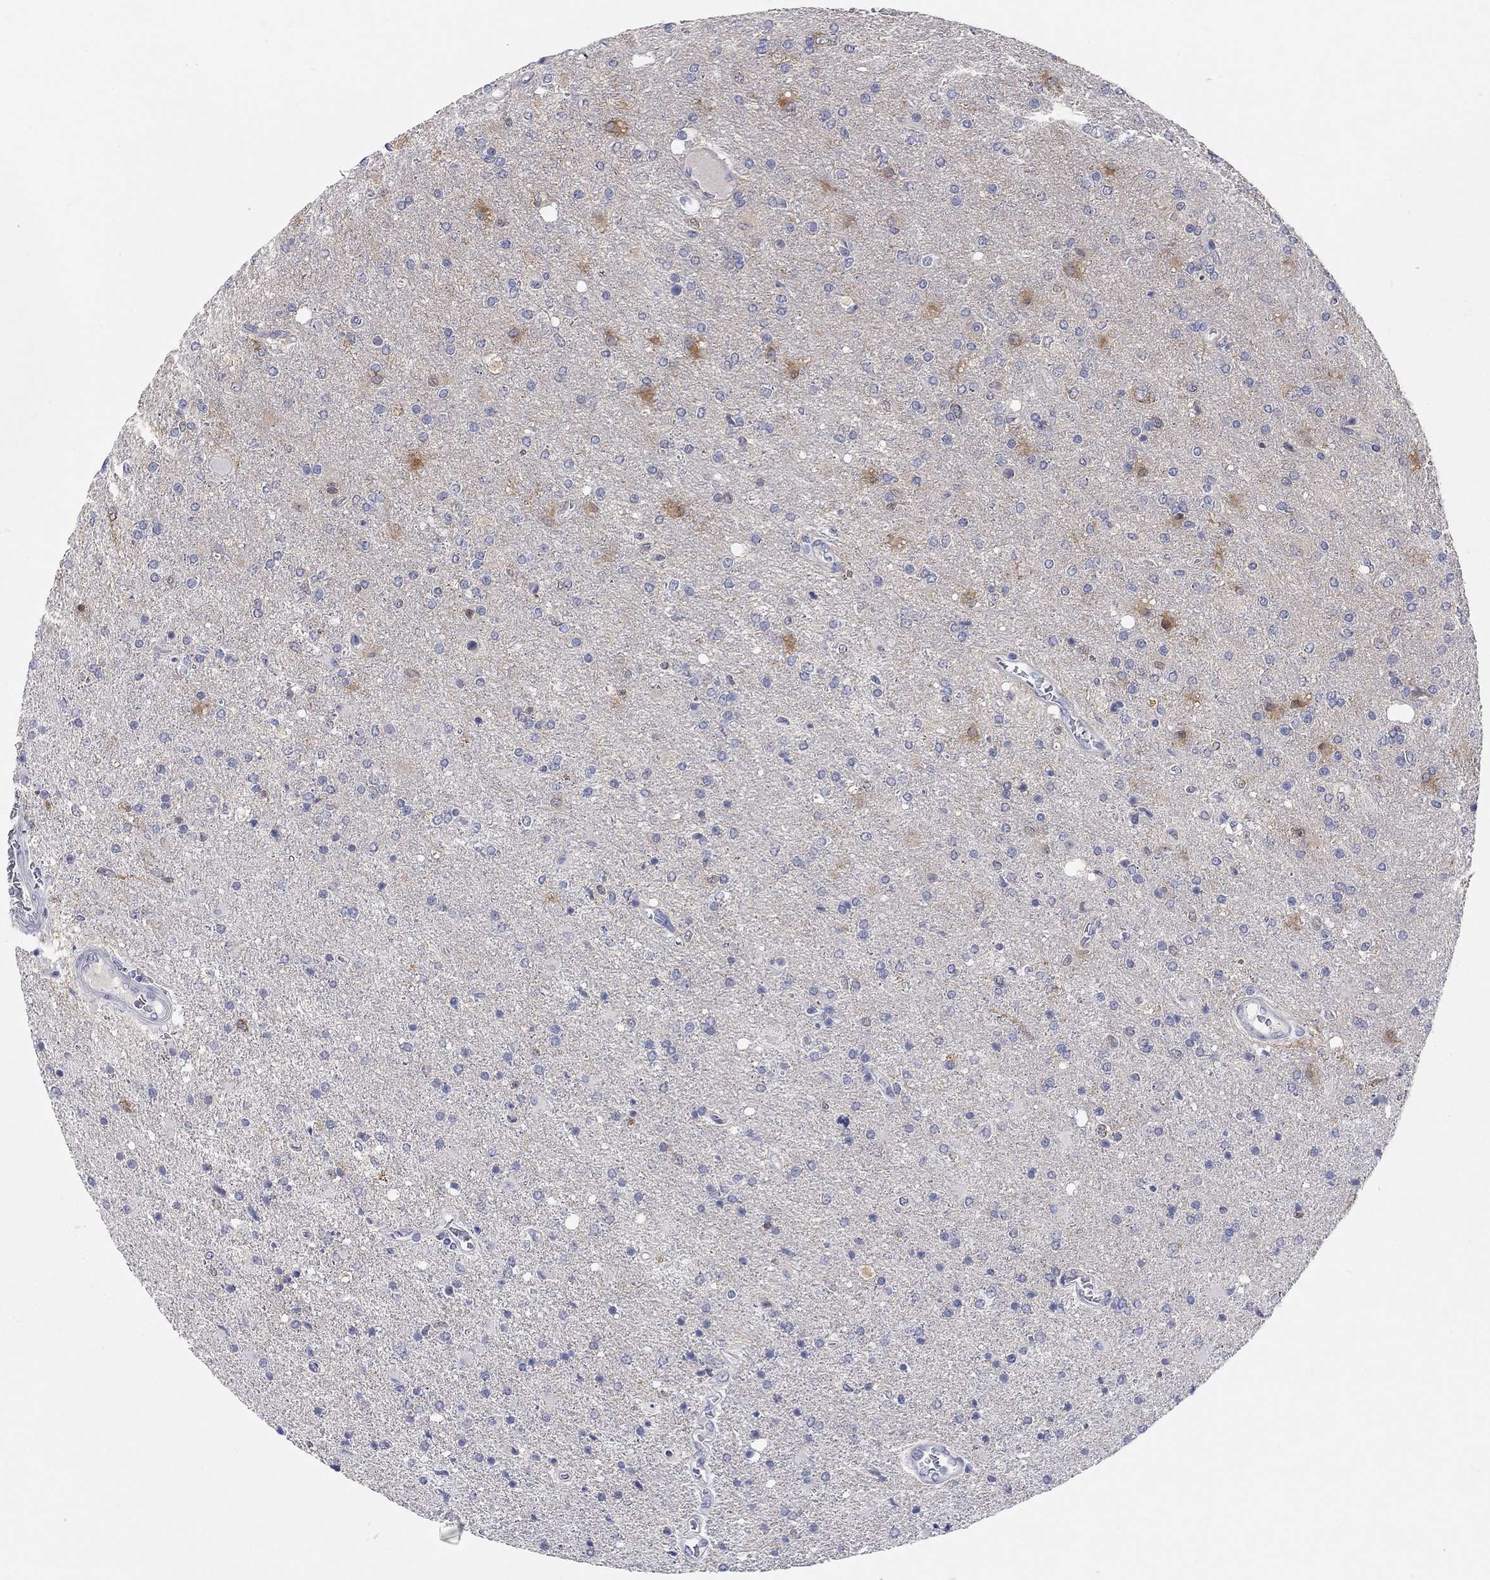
{"staining": {"intensity": "moderate", "quantity": "<25%", "location": "cytoplasmic/membranous"}, "tissue": "glioma", "cell_type": "Tumor cells", "image_type": "cancer", "snomed": [{"axis": "morphology", "description": "Glioma, malignant, High grade"}, {"axis": "topography", "description": "Cerebral cortex"}], "caption": "This image exhibits immunohistochemistry staining of glioma, with low moderate cytoplasmic/membranous expression in about <25% of tumor cells.", "gene": "WASF3", "patient": {"sex": "male", "age": 70}}